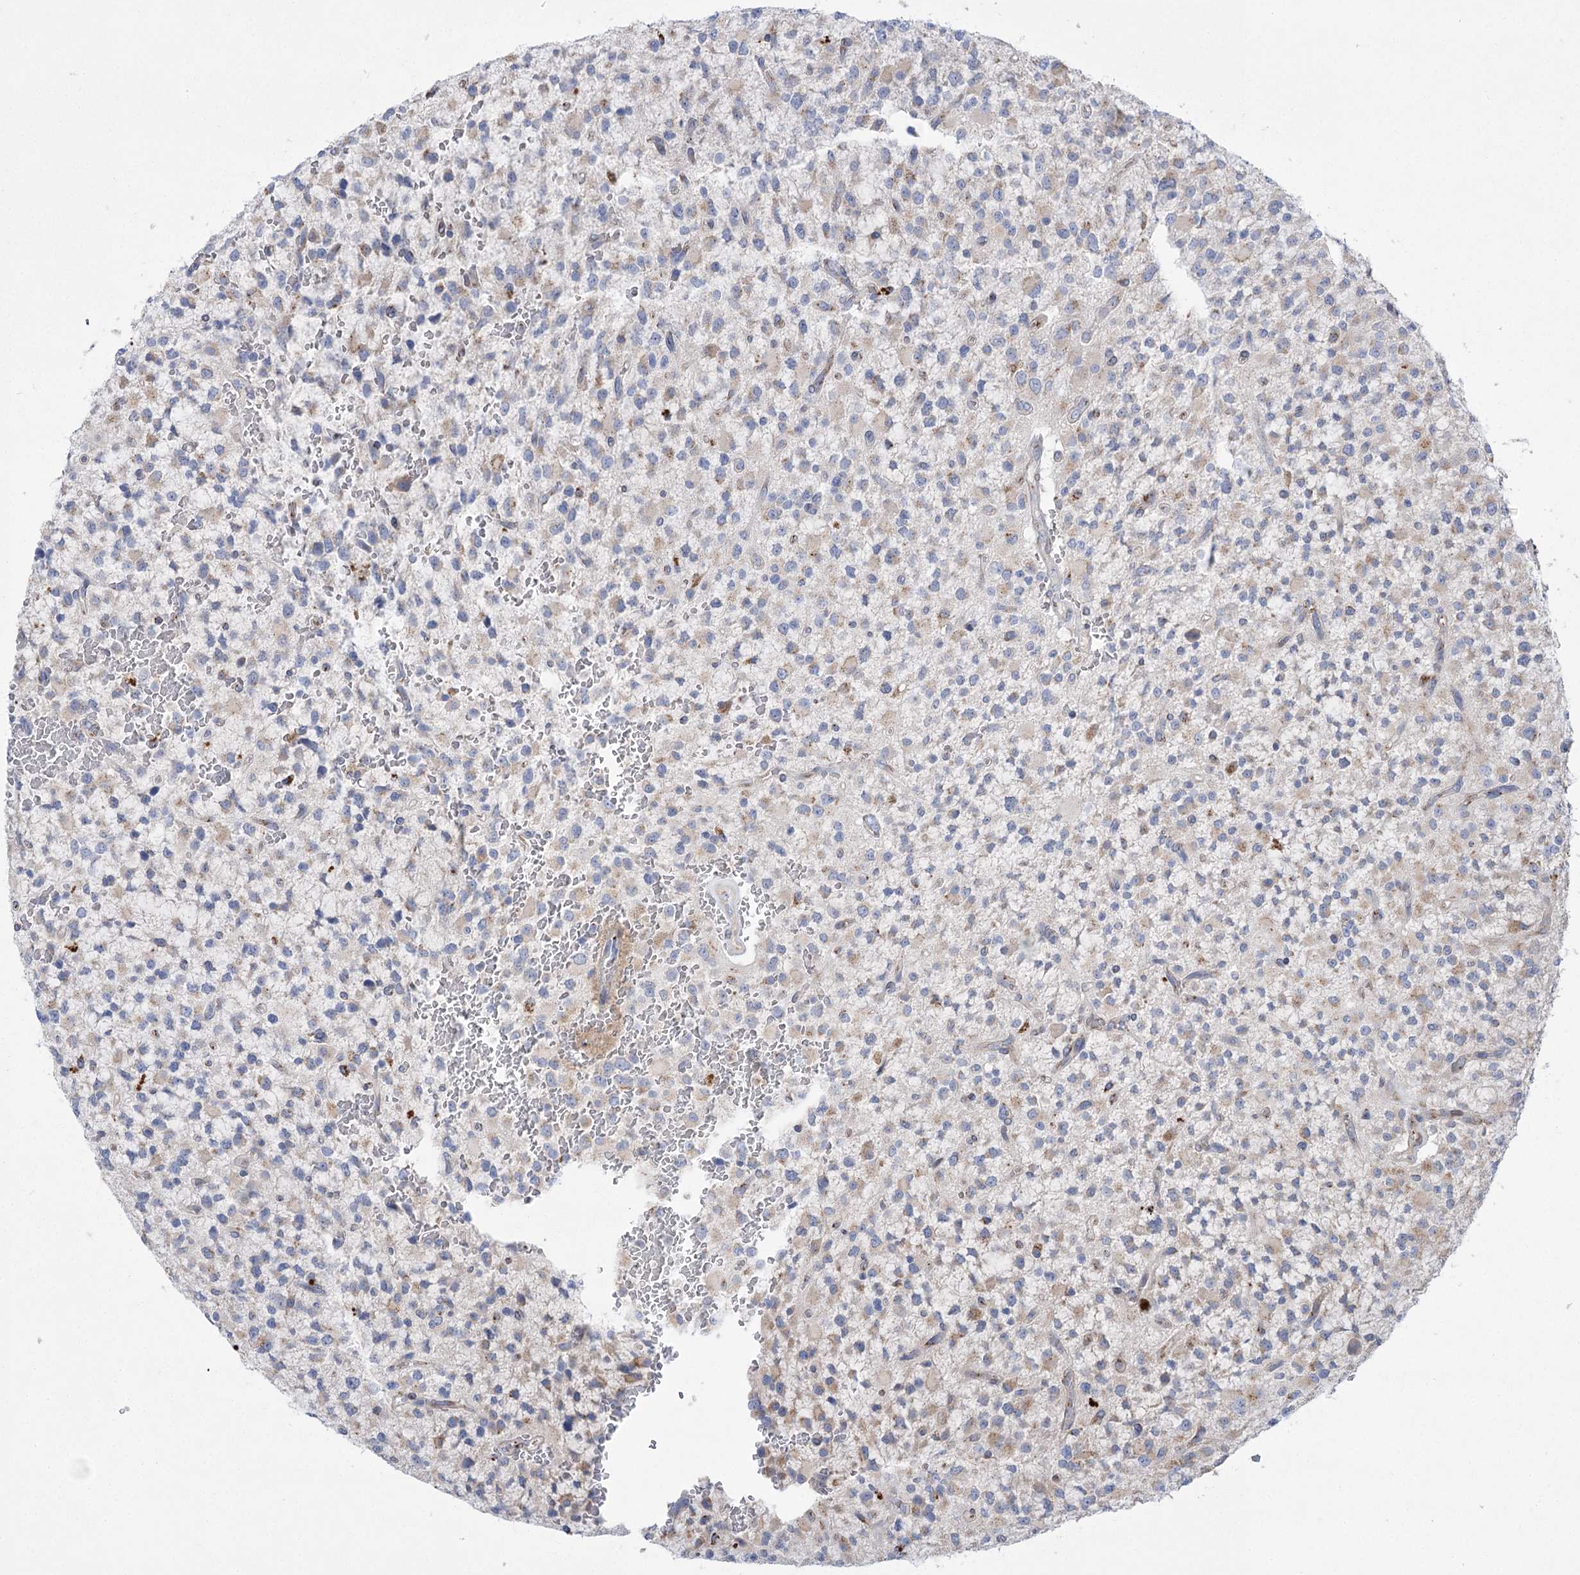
{"staining": {"intensity": "negative", "quantity": "none", "location": "none"}, "tissue": "glioma", "cell_type": "Tumor cells", "image_type": "cancer", "snomed": [{"axis": "morphology", "description": "Glioma, malignant, High grade"}, {"axis": "topography", "description": "Brain"}], "caption": "This is a image of IHC staining of glioma, which shows no expression in tumor cells.", "gene": "NME7", "patient": {"sex": "male", "age": 34}}